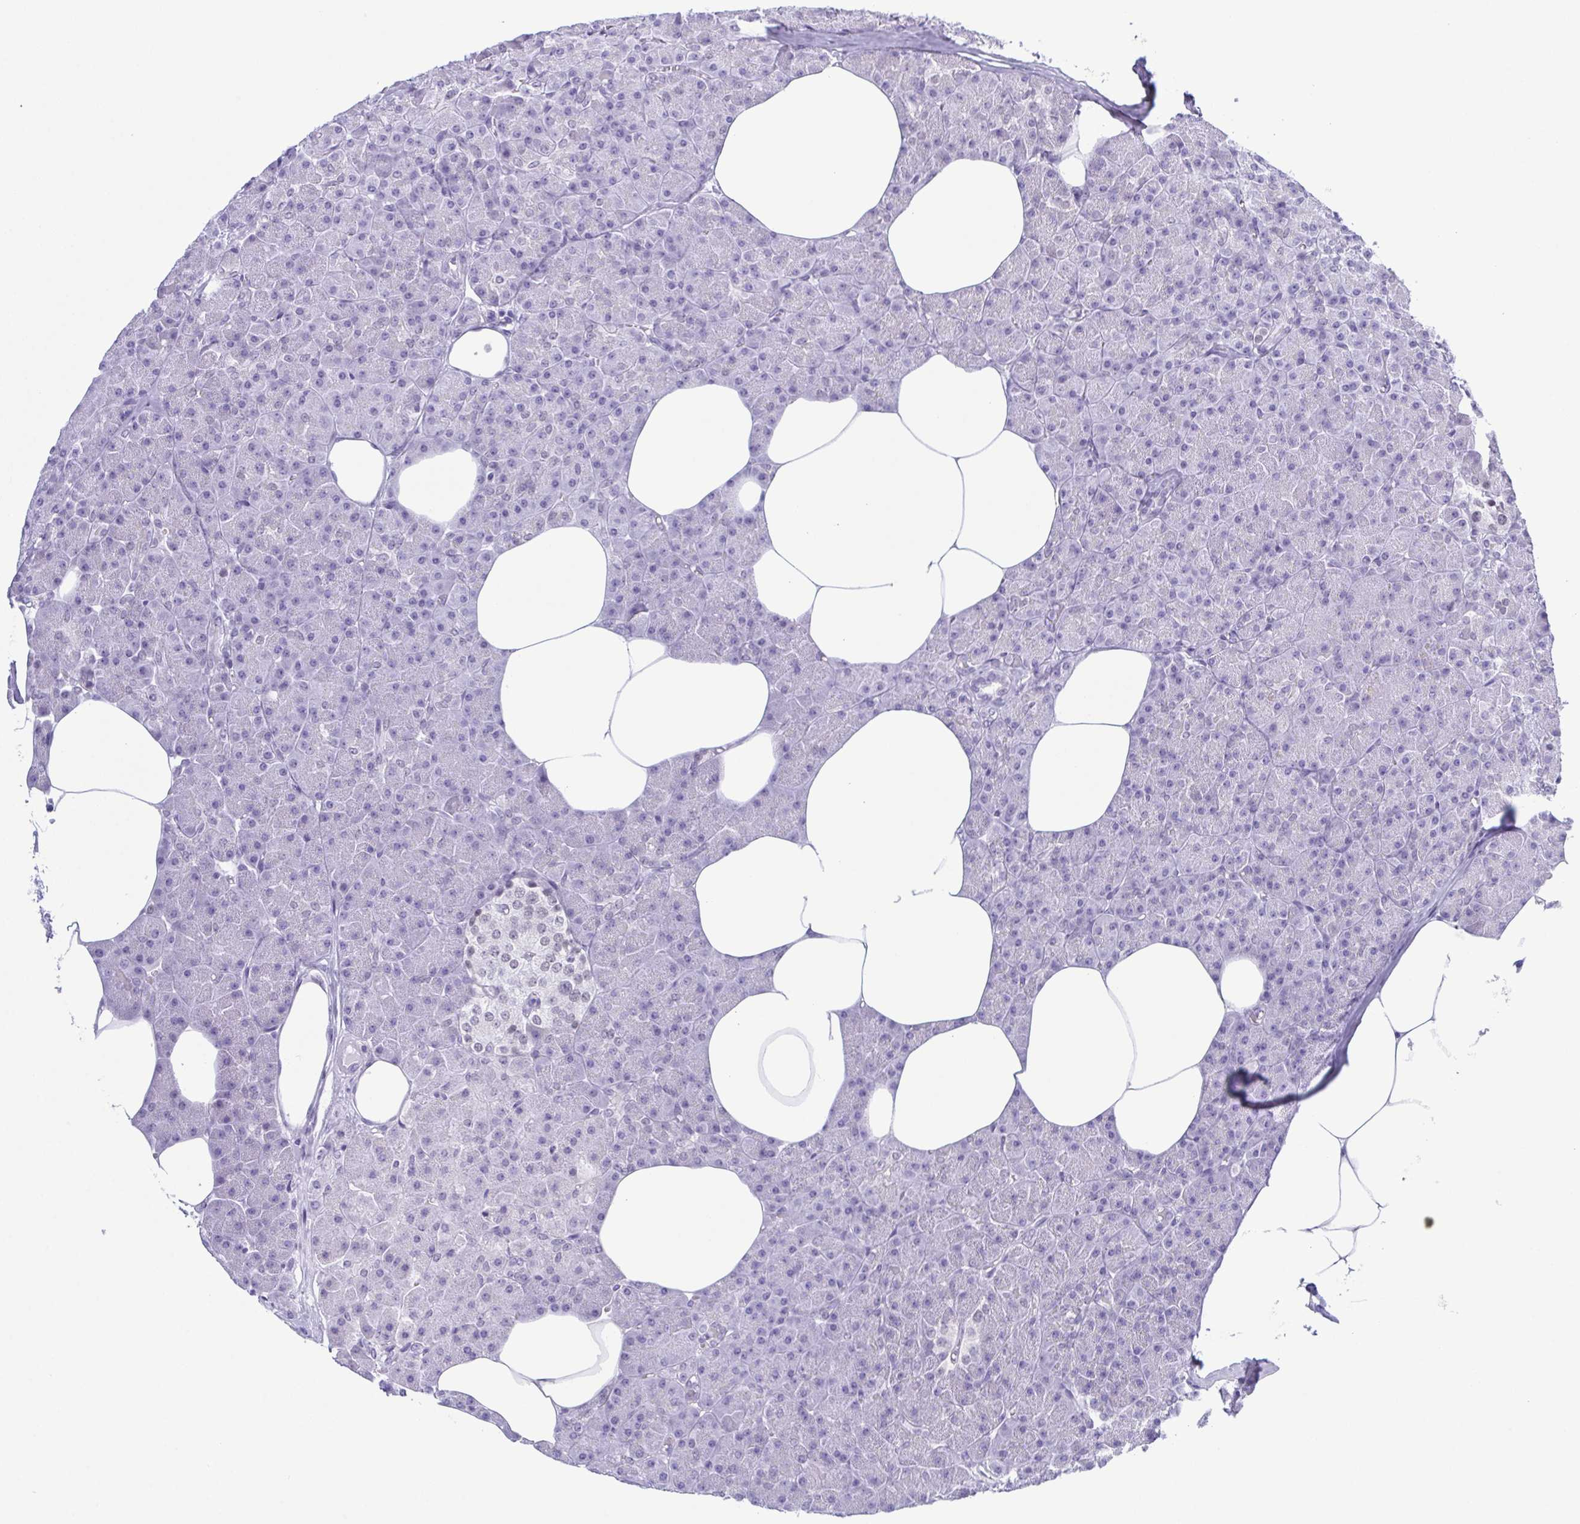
{"staining": {"intensity": "negative", "quantity": "none", "location": "none"}, "tissue": "pancreas", "cell_type": "Exocrine glandular cells", "image_type": "normal", "snomed": [{"axis": "morphology", "description": "Normal tissue, NOS"}, {"axis": "topography", "description": "Pancreas"}], "caption": "Human pancreas stained for a protein using immunohistochemistry (IHC) shows no expression in exocrine glandular cells.", "gene": "SUGP2", "patient": {"sex": "female", "age": 45}}